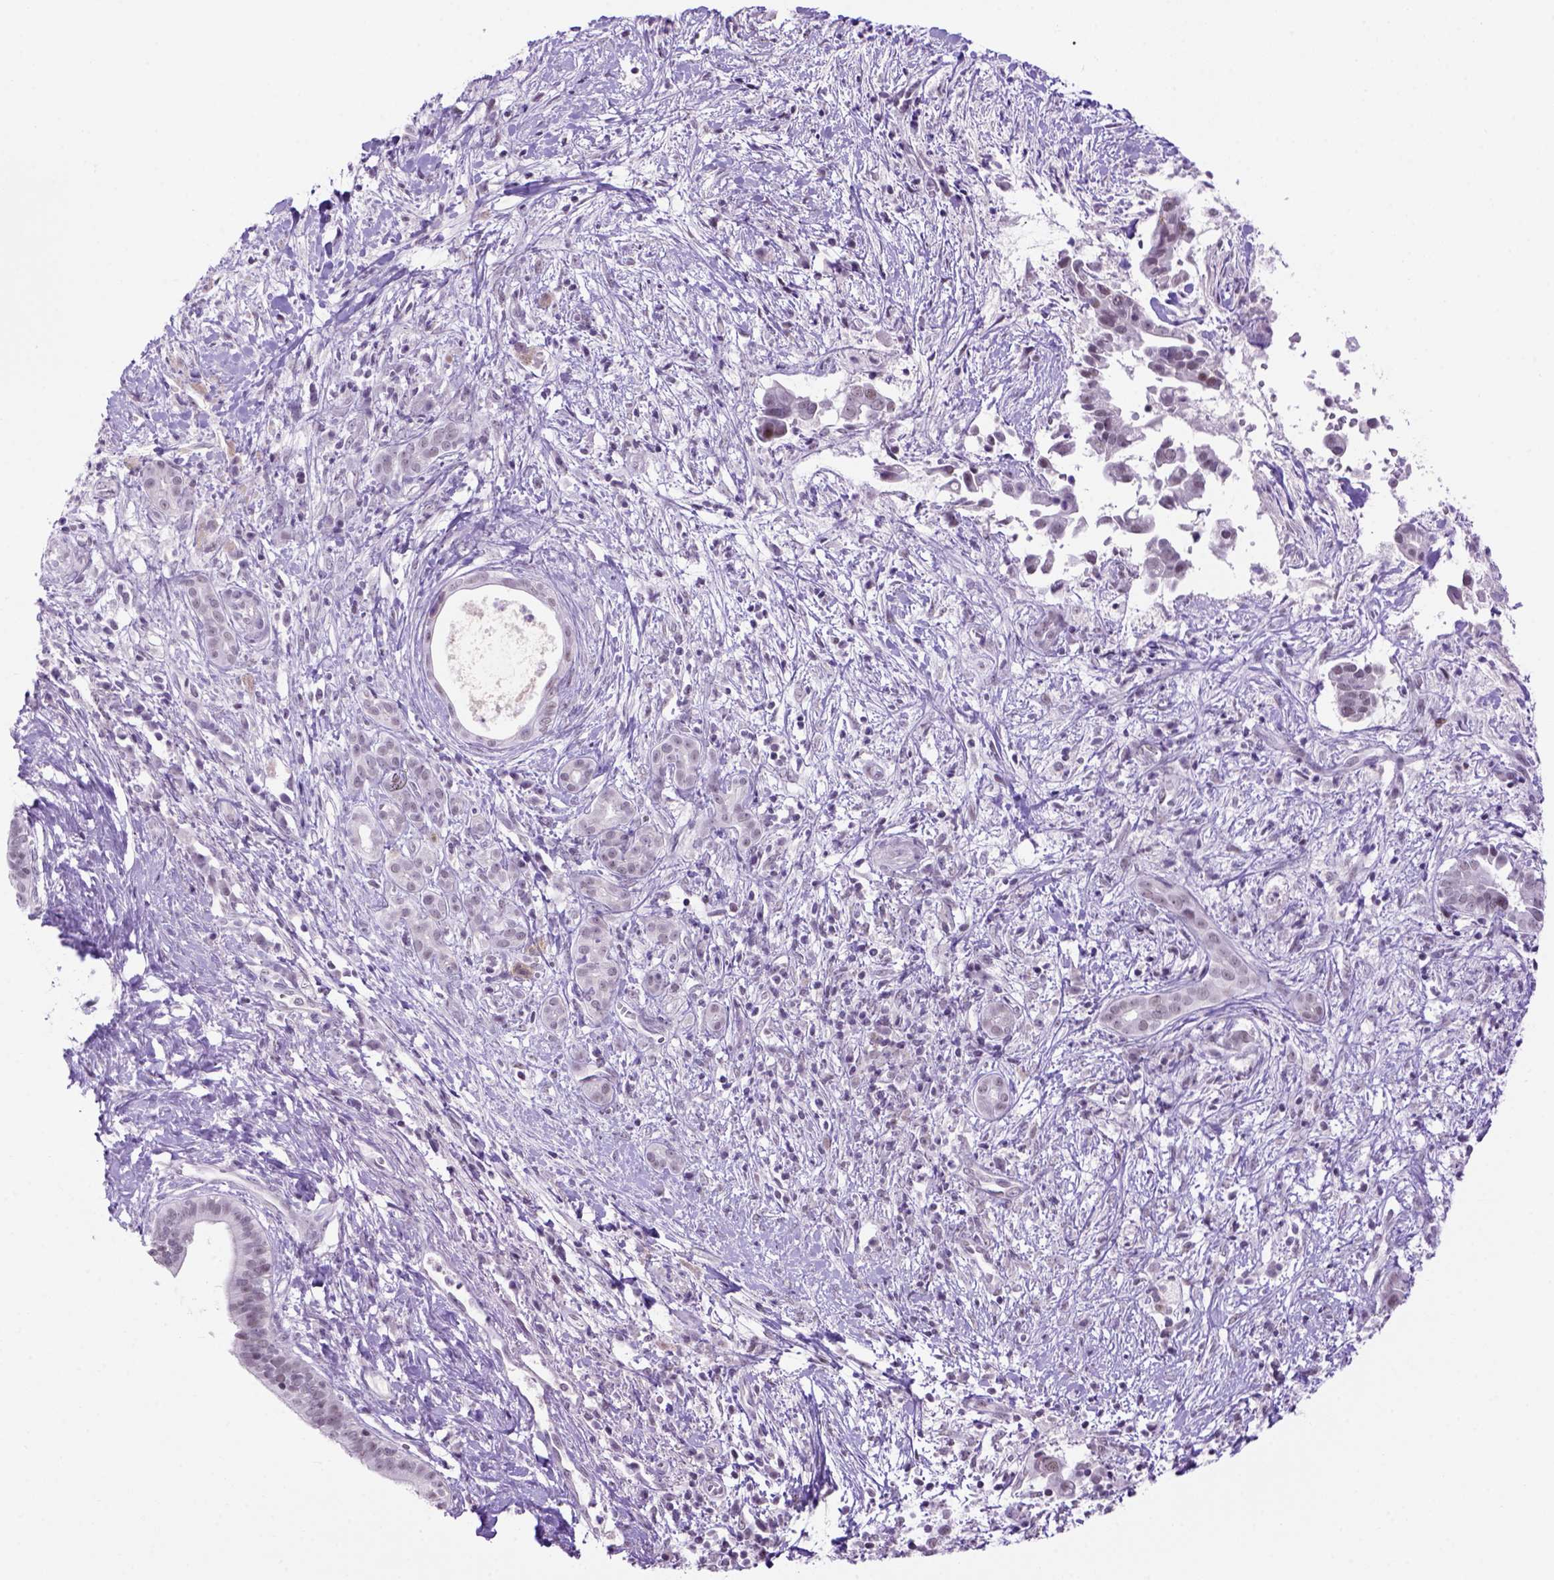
{"staining": {"intensity": "moderate", "quantity": "<25%", "location": "nuclear"}, "tissue": "pancreatic cancer", "cell_type": "Tumor cells", "image_type": "cancer", "snomed": [{"axis": "morphology", "description": "Adenocarcinoma, NOS"}, {"axis": "topography", "description": "Pancreas"}], "caption": "This histopathology image reveals adenocarcinoma (pancreatic) stained with immunohistochemistry (IHC) to label a protein in brown. The nuclear of tumor cells show moderate positivity for the protein. Nuclei are counter-stained blue.", "gene": "TBPL1", "patient": {"sex": "male", "age": 61}}